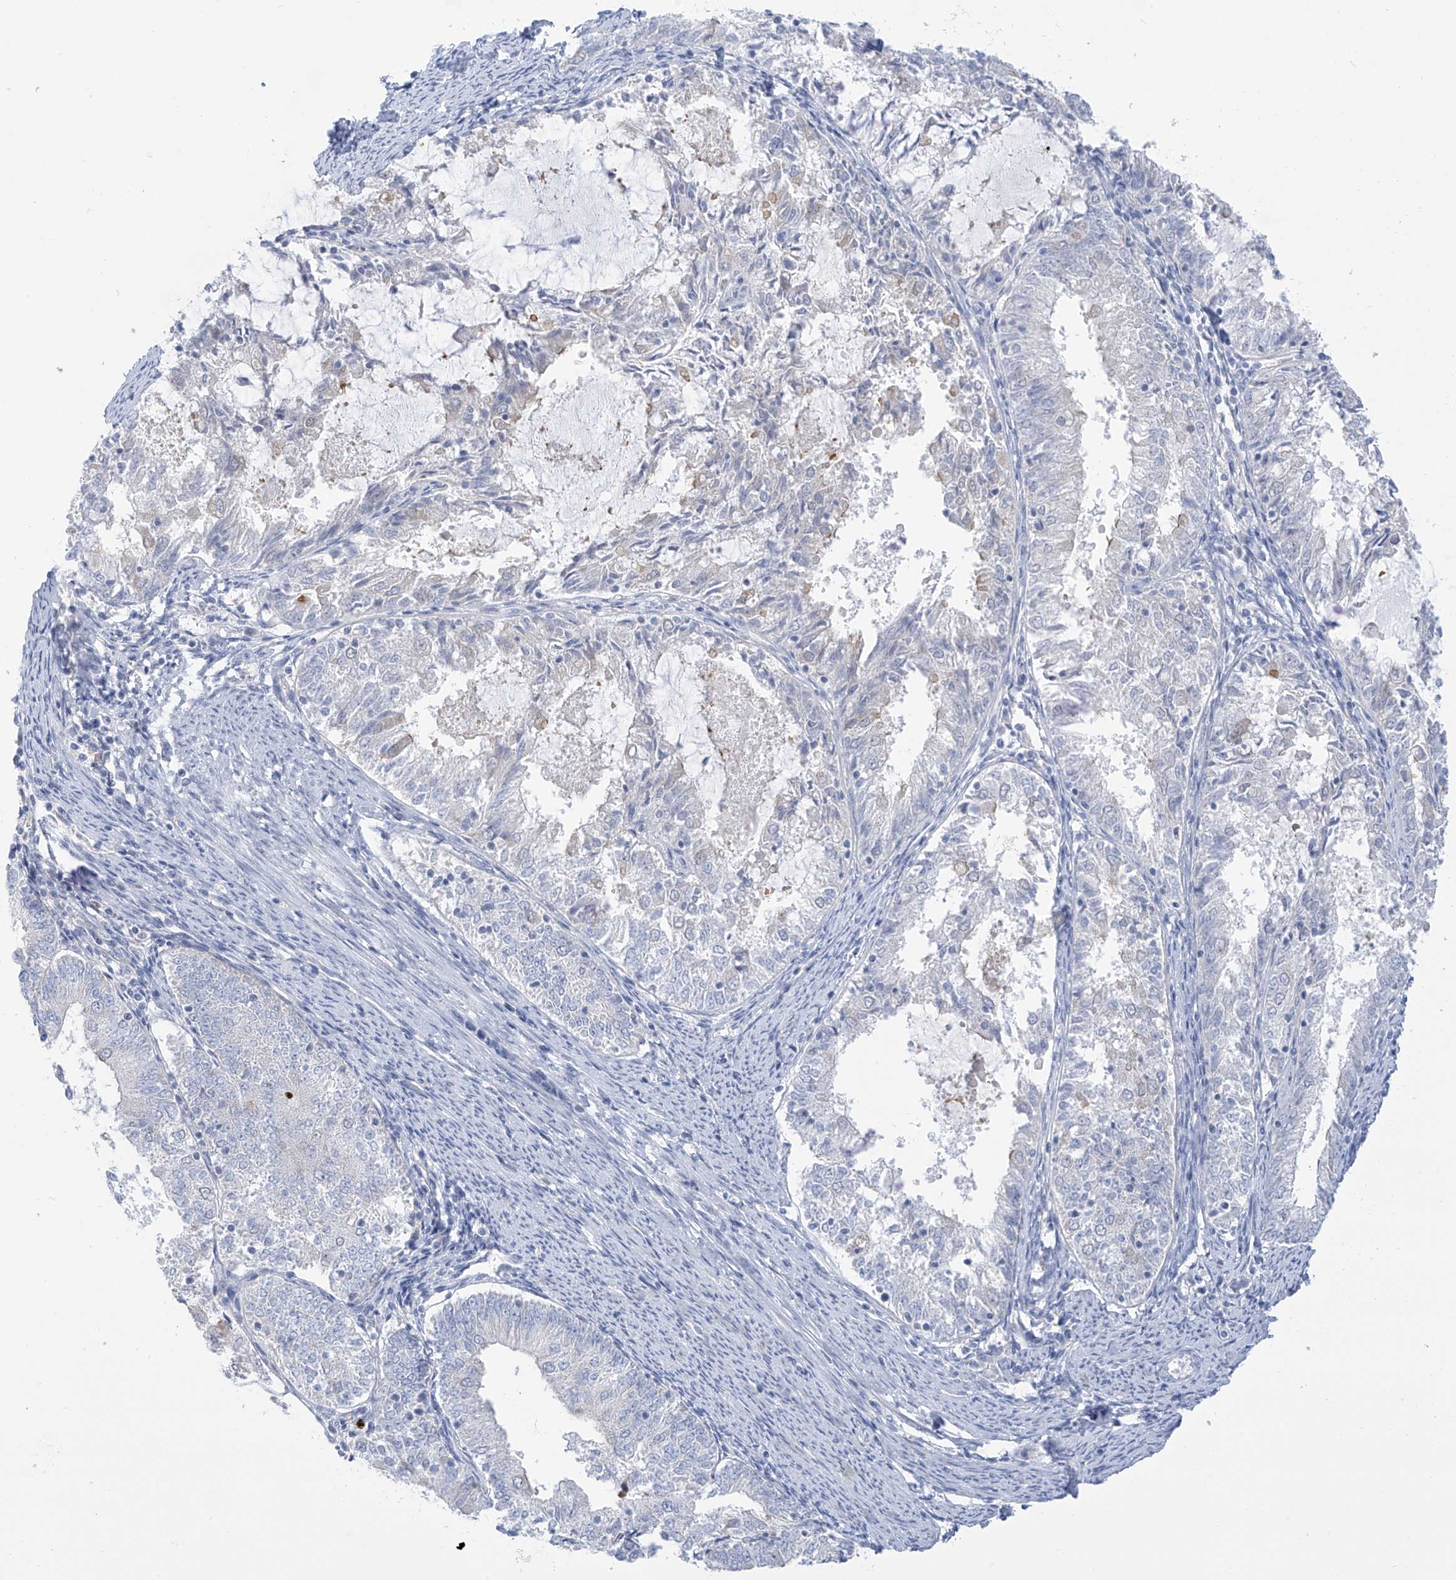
{"staining": {"intensity": "negative", "quantity": "none", "location": "none"}, "tissue": "endometrial cancer", "cell_type": "Tumor cells", "image_type": "cancer", "snomed": [{"axis": "morphology", "description": "Adenocarcinoma, NOS"}, {"axis": "topography", "description": "Endometrium"}], "caption": "Immunohistochemistry photomicrograph of endometrial adenocarcinoma stained for a protein (brown), which displays no expression in tumor cells.", "gene": "SLC6A12", "patient": {"sex": "female", "age": 57}}